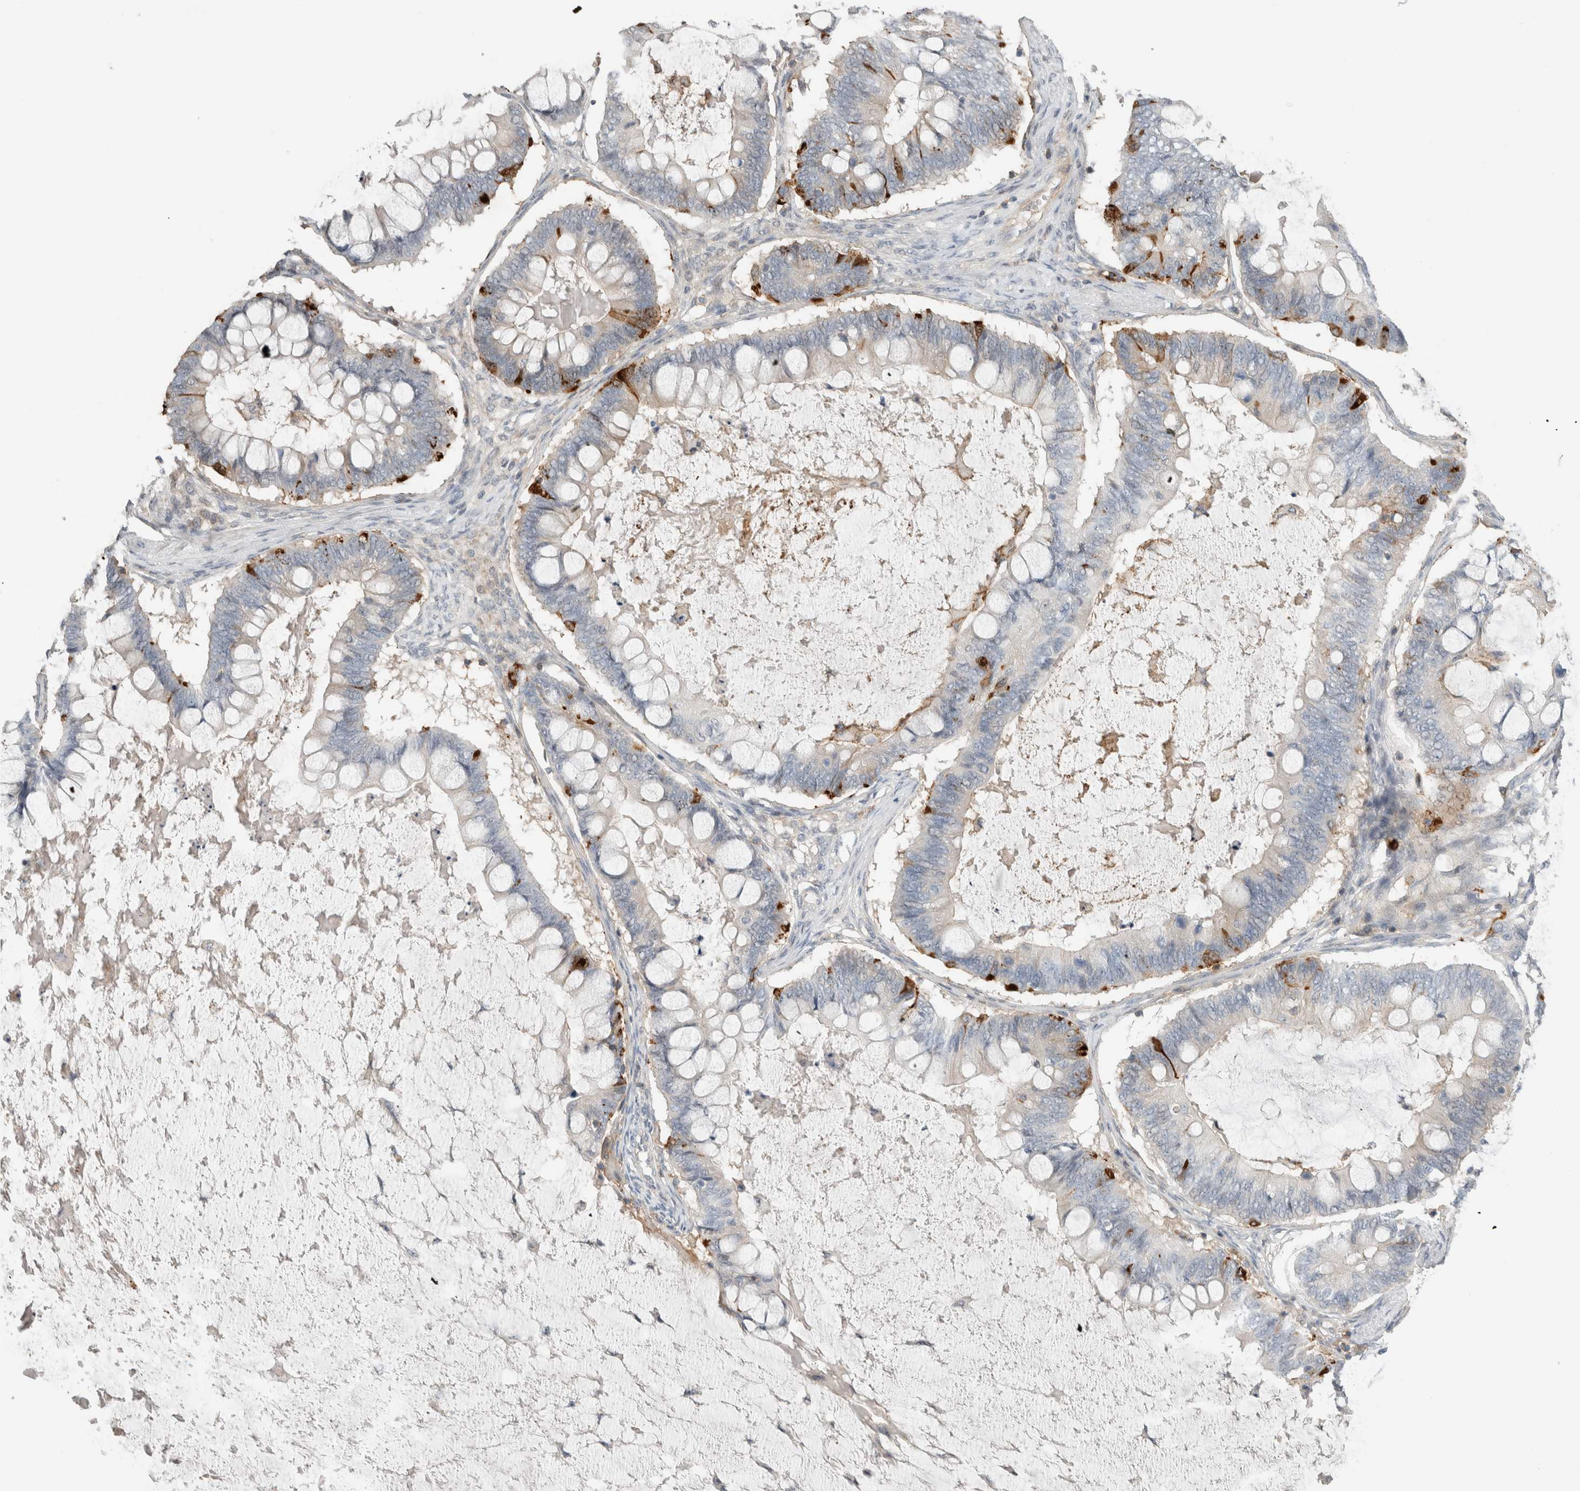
{"staining": {"intensity": "strong", "quantity": "<25%", "location": "cytoplasmic/membranous"}, "tissue": "ovarian cancer", "cell_type": "Tumor cells", "image_type": "cancer", "snomed": [{"axis": "morphology", "description": "Cystadenocarcinoma, mucinous, NOS"}, {"axis": "topography", "description": "Ovary"}], "caption": "Immunohistochemistry (IHC) histopathology image of human ovarian mucinous cystadenocarcinoma stained for a protein (brown), which shows medium levels of strong cytoplasmic/membranous staining in approximately <25% of tumor cells.", "gene": "ERCC6L2", "patient": {"sex": "female", "age": 61}}